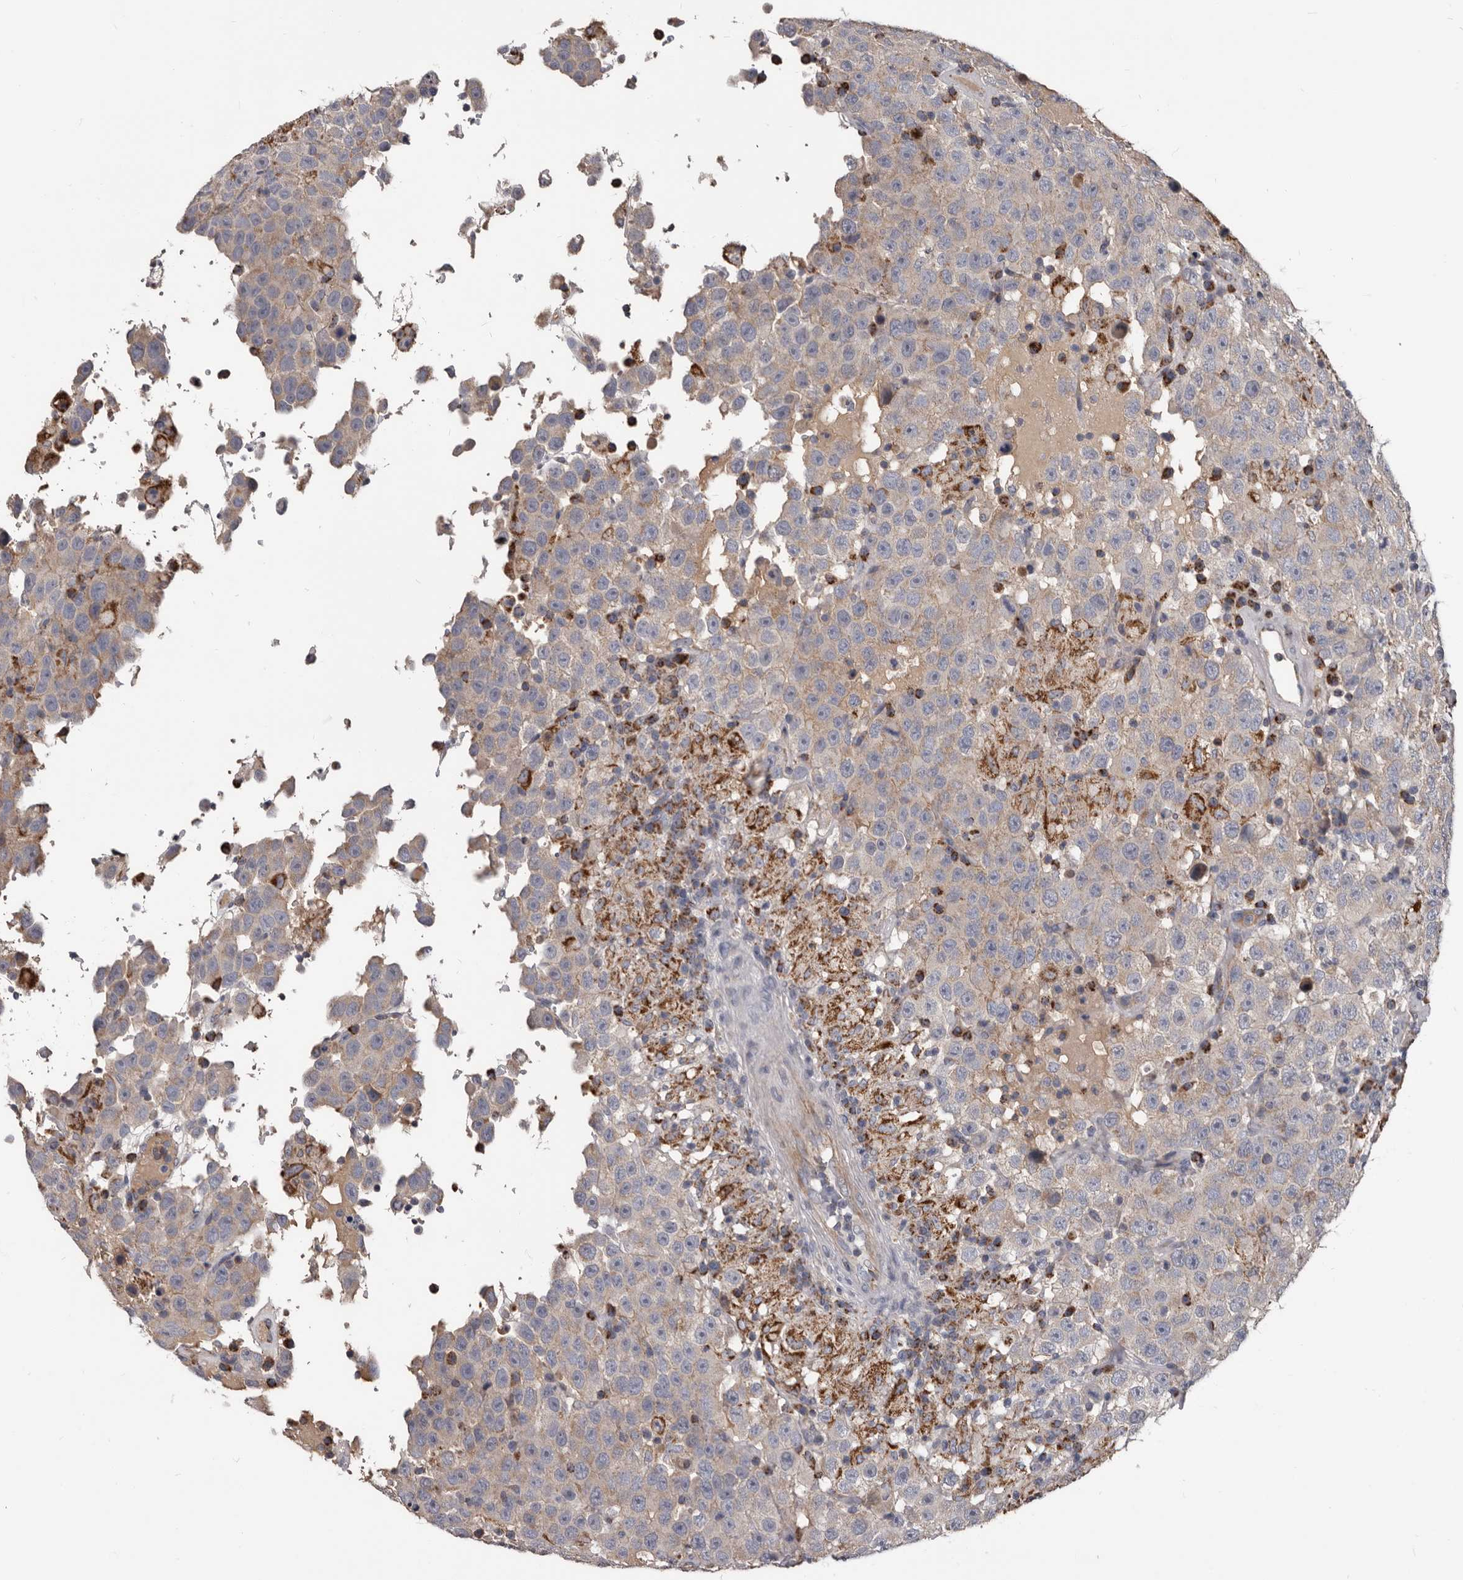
{"staining": {"intensity": "negative", "quantity": "none", "location": "none"}, "tissue": "testis cancer", "cell_type": "Tumor cells", "image_type": "cancer", "snomed": [{"axis": "morphology", "description": "Seminoma, NOS"}, {"axis": "topography", "description": "Testis"}], "caption": "Tumor cells are negative for brown protein staining in testis seminoma. (Brightfield microscopy of DAB immunohistochemistry (IHC) at high magnification).", "gene": "ALDH5A1", "patient": {"sex": "male", "age": 41}}